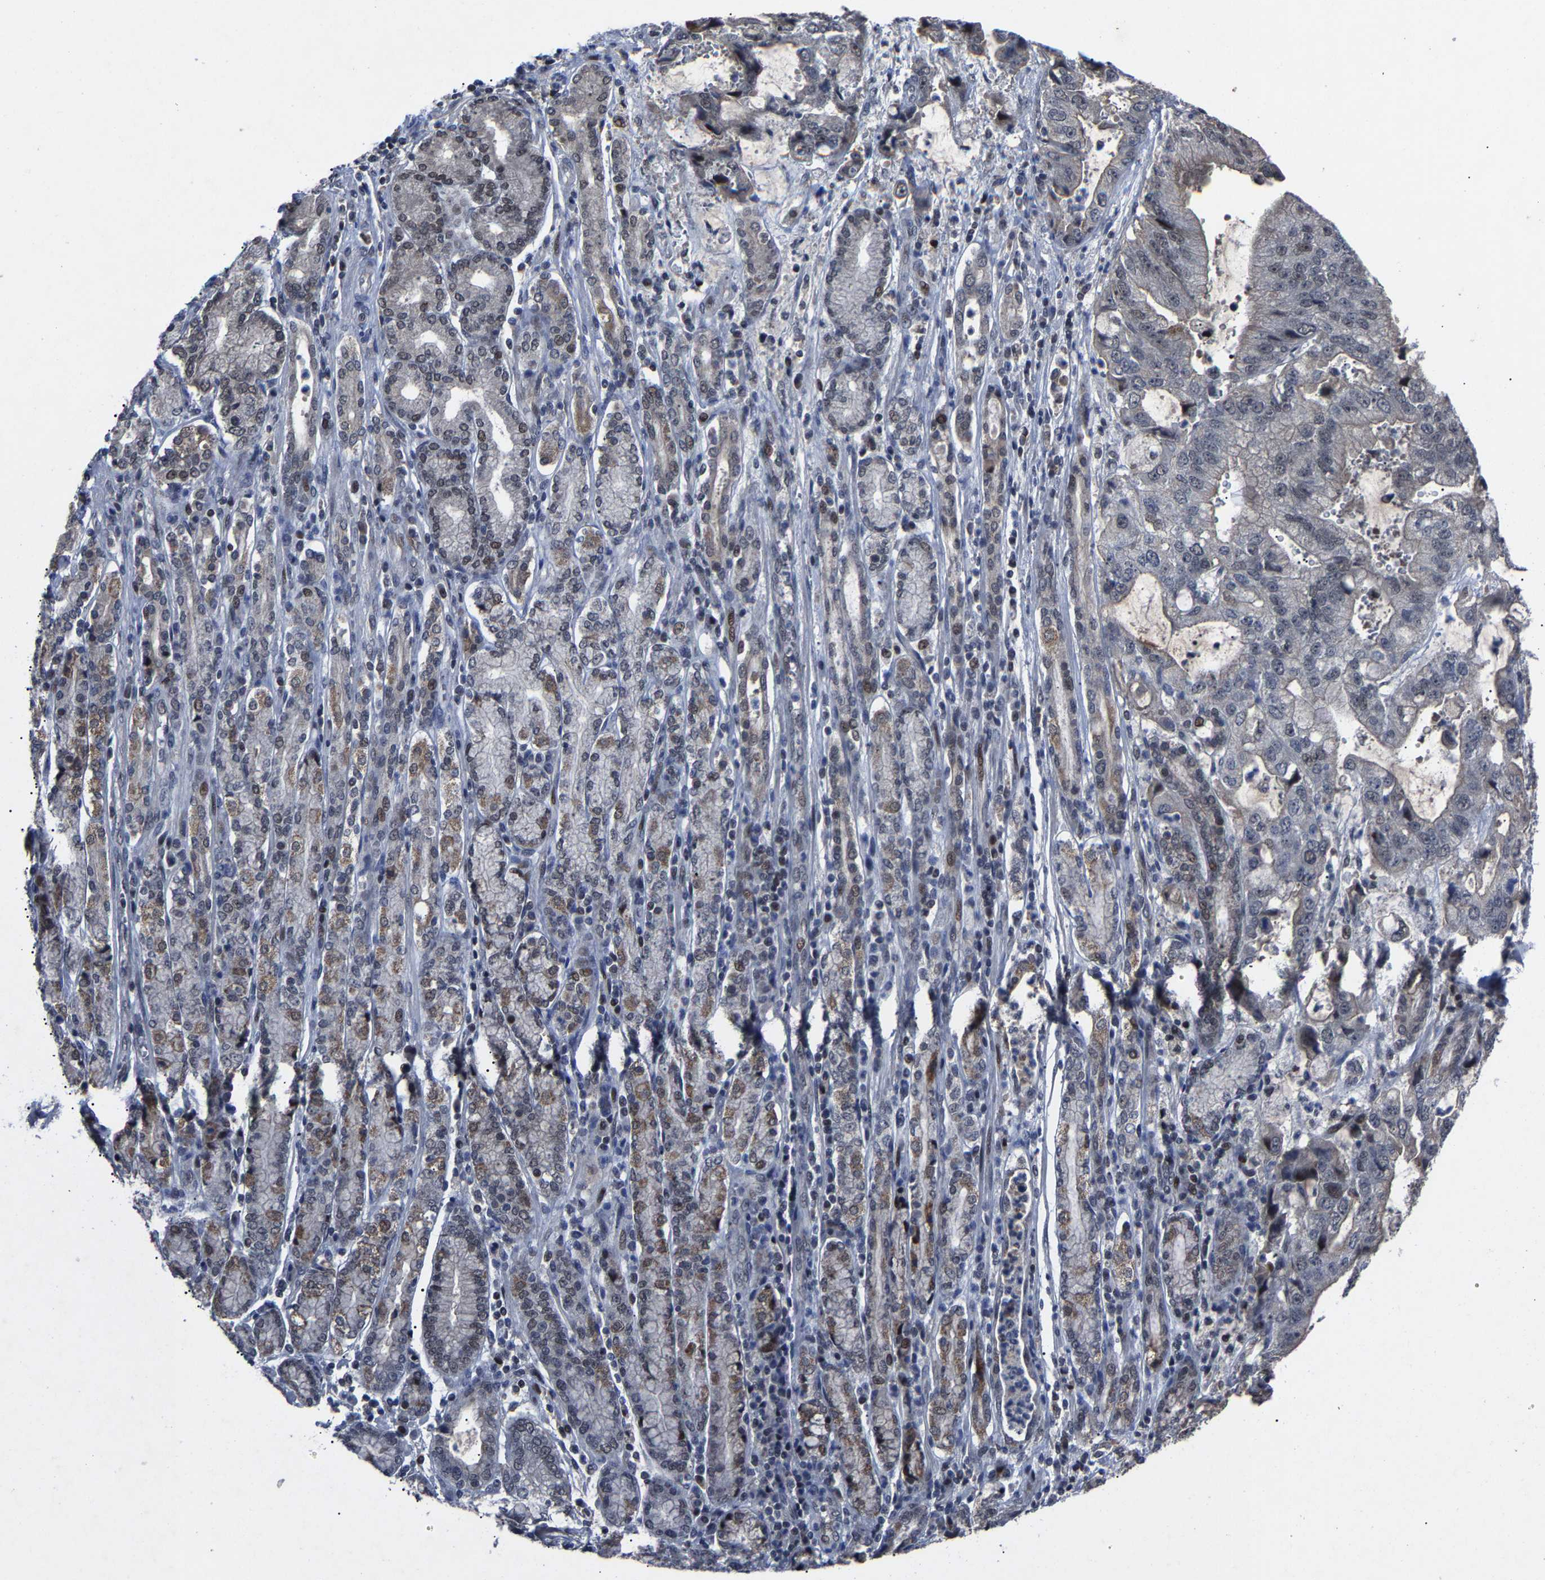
{"staining": {"intensity": "weak", "quantity": "<25%", "location": "nuclear"}, "tissue": "stomach cancer", "cell_type": "Tumor cells", "image_type": "cancer", "snomed": [{"axis": "morphology", "description": "Normal tissue, NOS"}, {"axis": "morphology", "description": "Adenocarcinoma, NOS"}, {"axis": "topography", "description": "Stomach"}], "caption": "Immunohistochemistry of human stomach cancer (adenocarcinoma) demonstrates no expression in tumor cells. (DAB (3,3'-diaminobenzidine) IHC visualized using brightfield microscopy, high magnification).", "gene": "LSM8", "patient": {"sex": "male", "age": 62}}